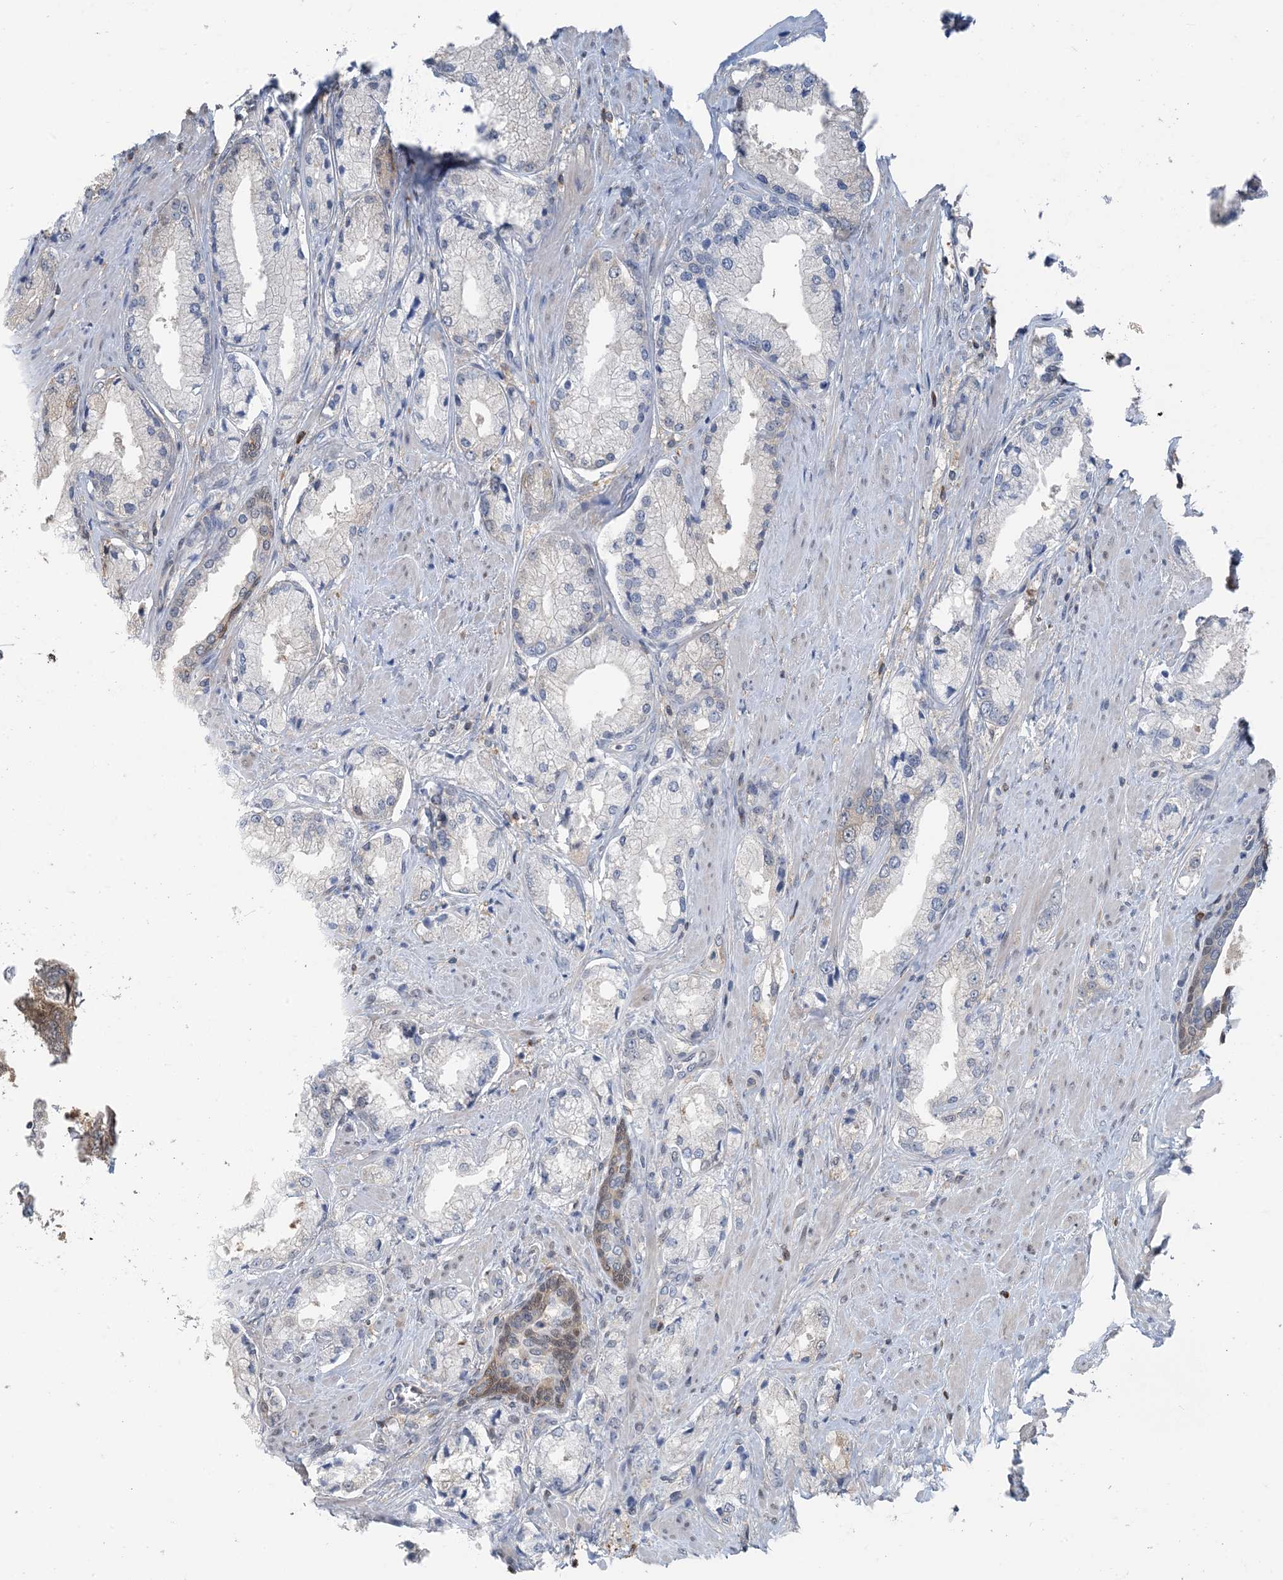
{"staining": {"intensity": "weak", "quantity": "25%-75%", "location": "cytoplasmic/membranous"}, "tissue": "prostate cancer", "cell_type": "Tumor cells", "image_type": "cancer", "snomed": [{"axis": "morphology", "description": "Adenocarcinoma, Low grade"}, {"axis": "topography", "description": "Prostate"}], "caption": "A high-resolution micrograph shows immunohistochemistry staining of low-grade adenocarcinoma (prostate), which demonstrates weak cytoplasmic/membranous staining in about 25%-75% of tumor cells.", "gene": "ZC3H12A", "patient": {"sex": "male", "age": 67}}